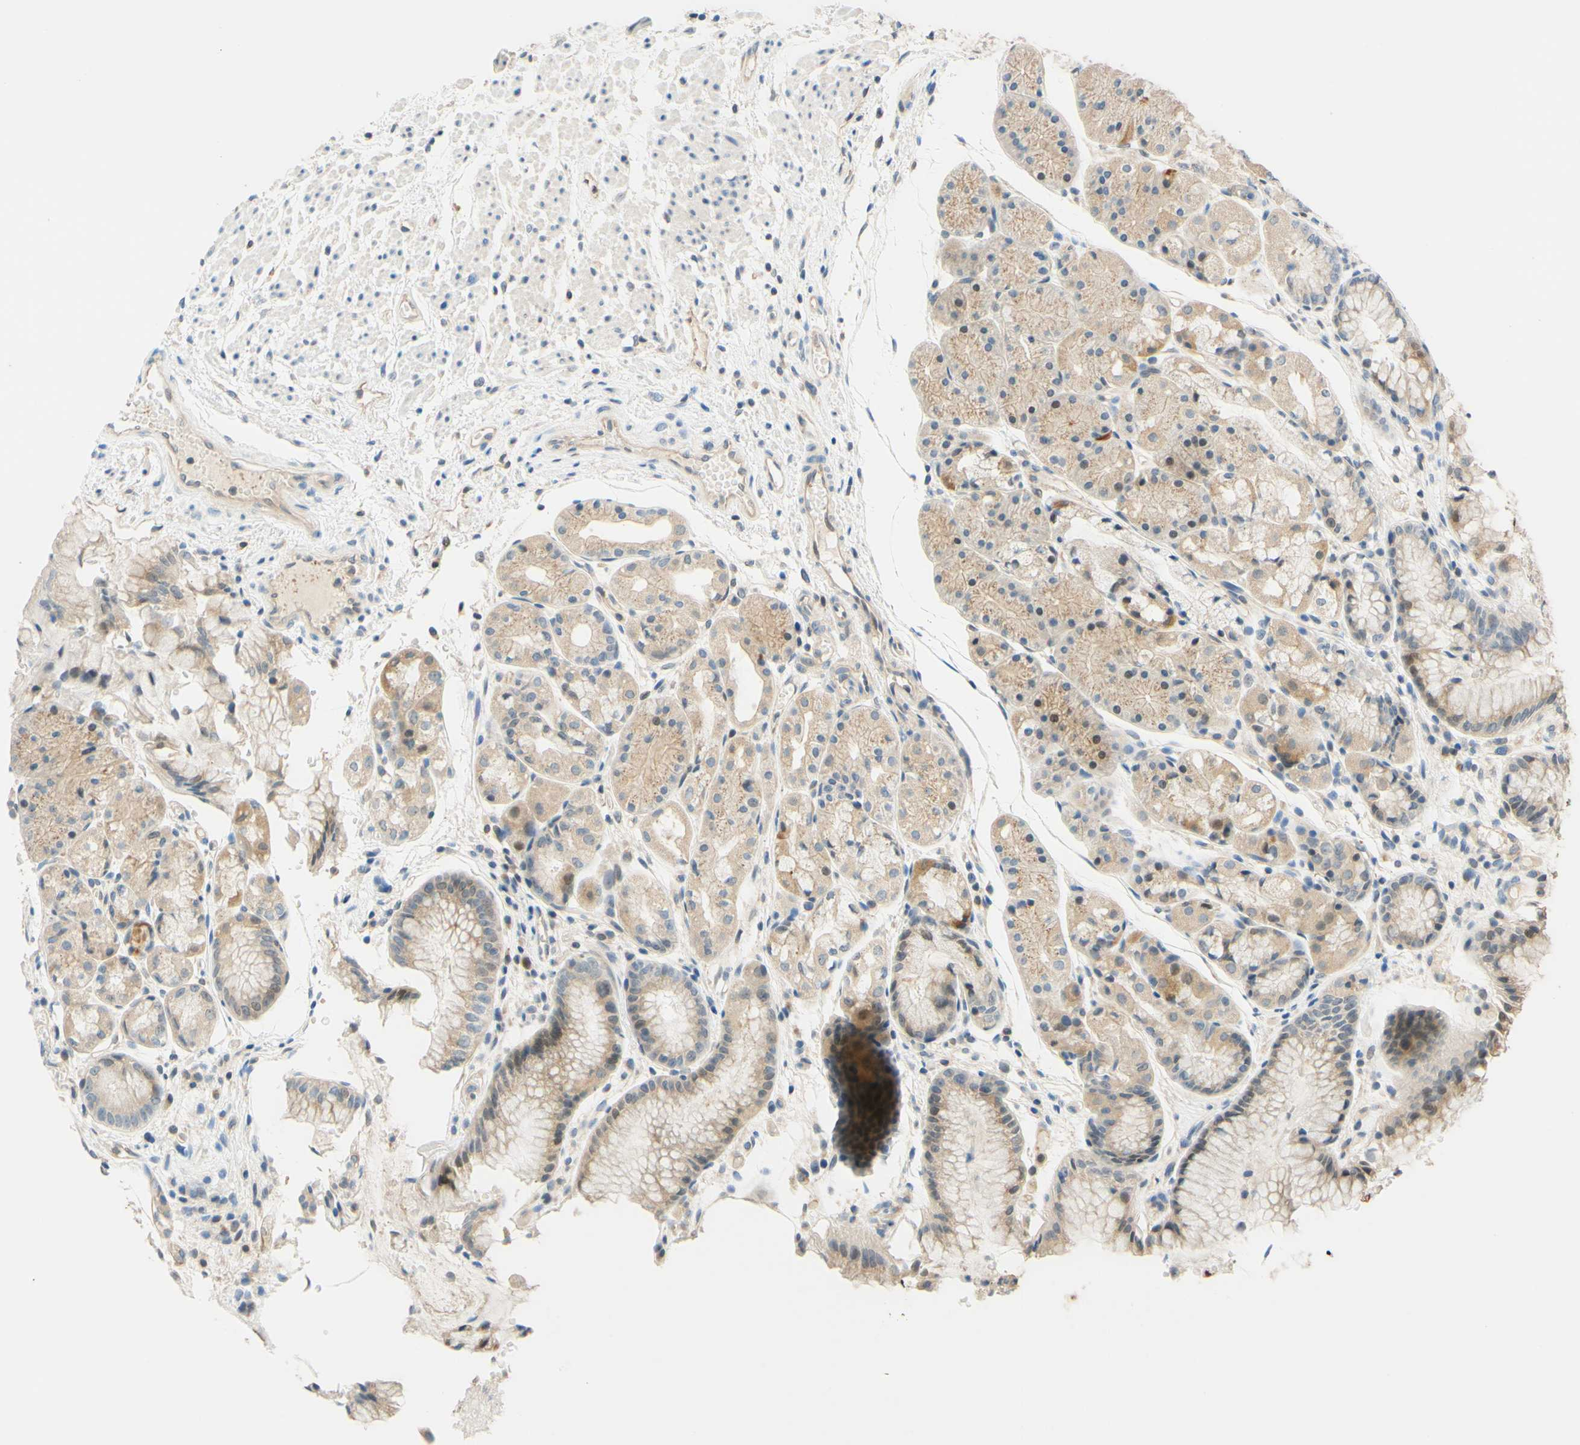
{"staining": {"intensity": "weak", "quantity": ">75%", "location": "cytoplasmic/membranous"}, "tissue": "stomach", "cell_type": "Glandular cells", "image_type": "normal", "snomed": [{"axis": "morphology", "description": "Normal tissue, NOS"}, {"axis": "topography", "description": "Stomach, upper"}], "caption": "Weak cytoplasmic/membranous expression for a protein is seen in approximately >75% of glandular cells of normal stomach using IHC.", "gene": "C2CD2L", "patient": {"sex": "male", "age": 72}}